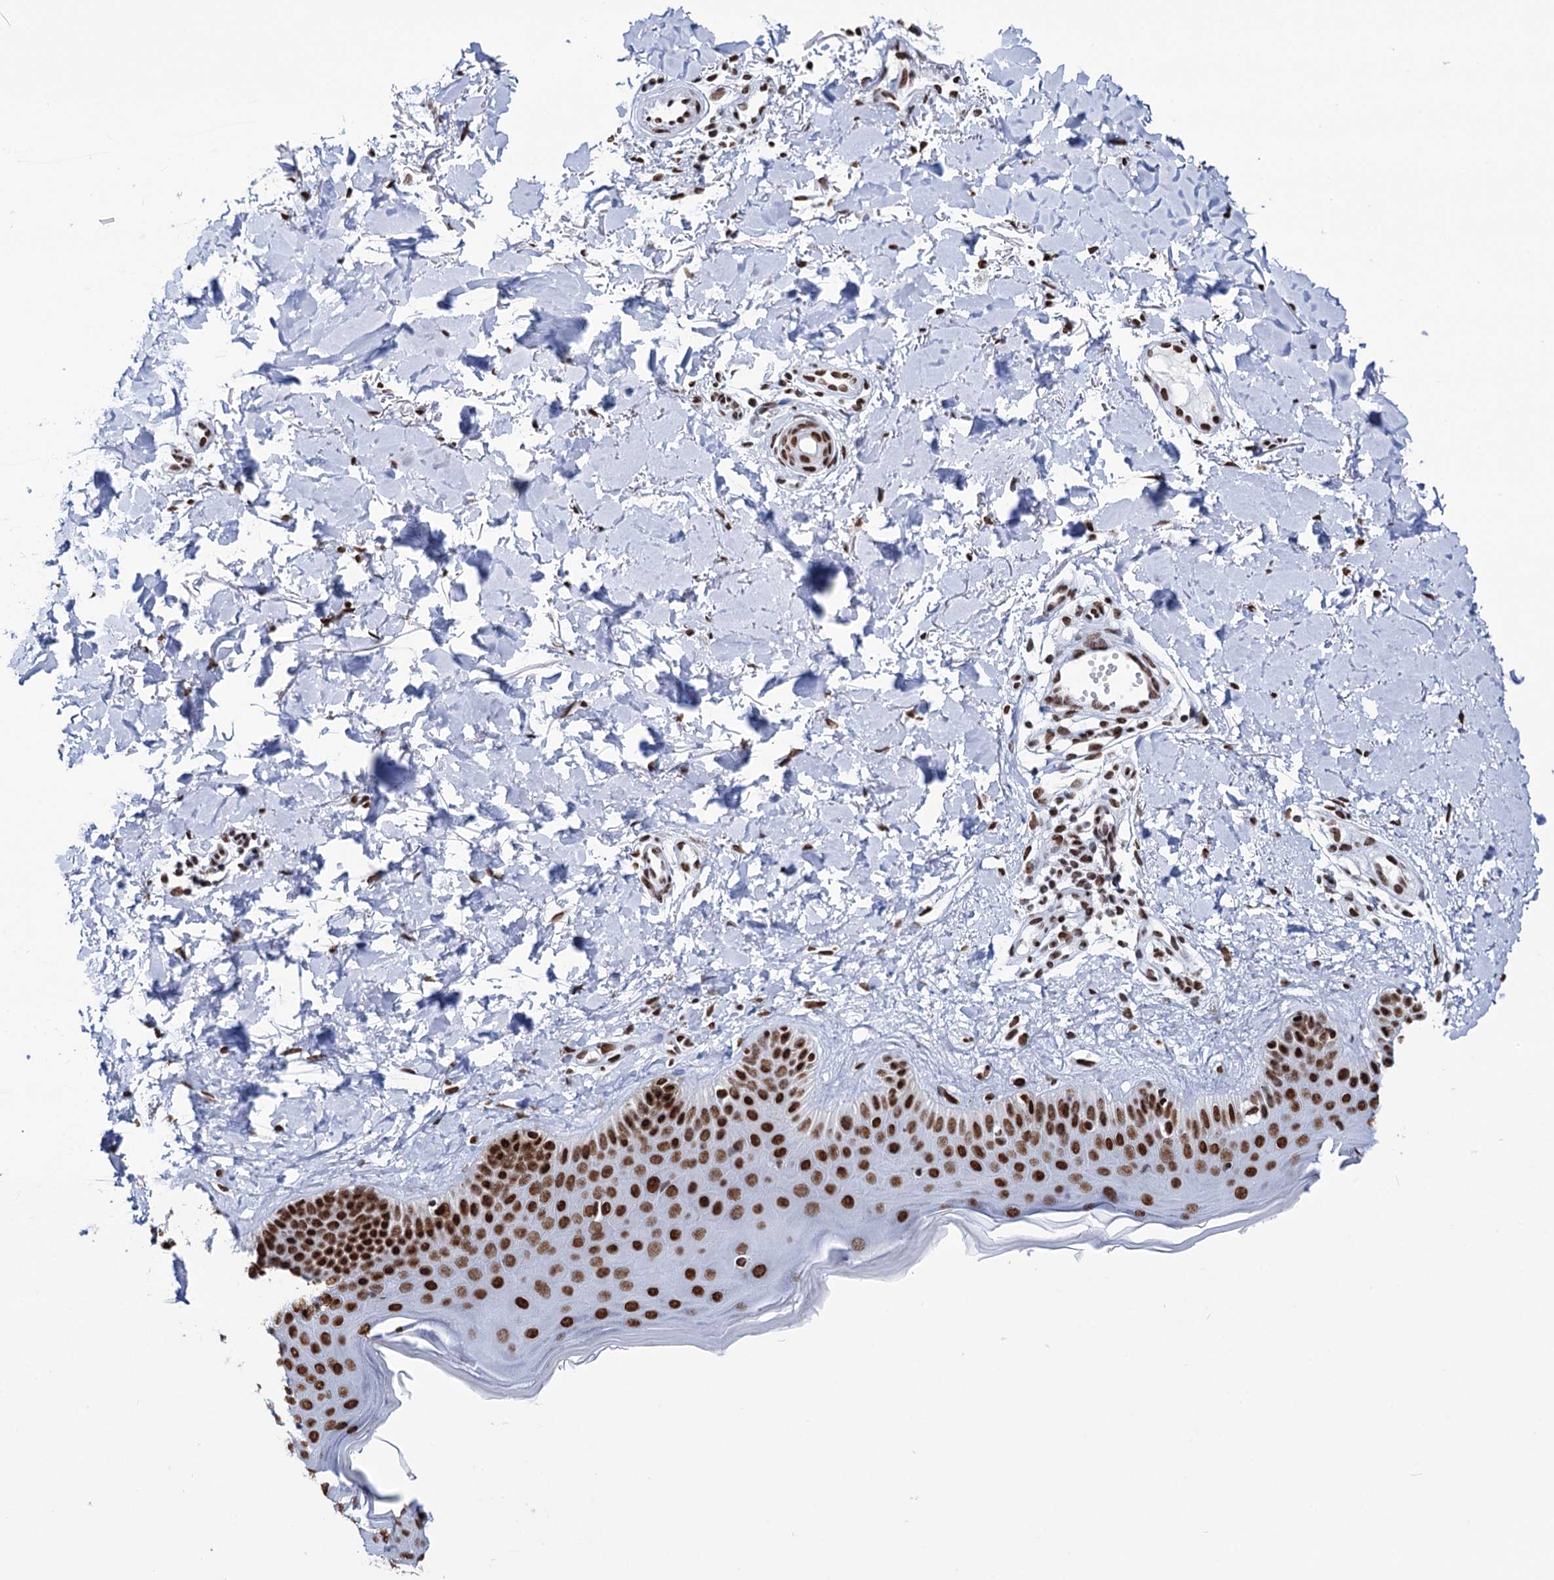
{"staining": {"intensity": "strong", "quantity": ">75%", "location": "nuclear"}, "tissue": "skin", "cell_type": "Fibroblasts", "image_type": "normal", "snomed": [{"axis": "morphology", "description": "Normal tissue, NOS"}, {"axis": "topography", "description": "Skin"}], "caption": "Skin stained for a protein (brown) displays strong nuclear positive staining in approximately >75% of fibroblasts.", "gene": "MATR3", "patient": {"sex": "male", "age": 52}}